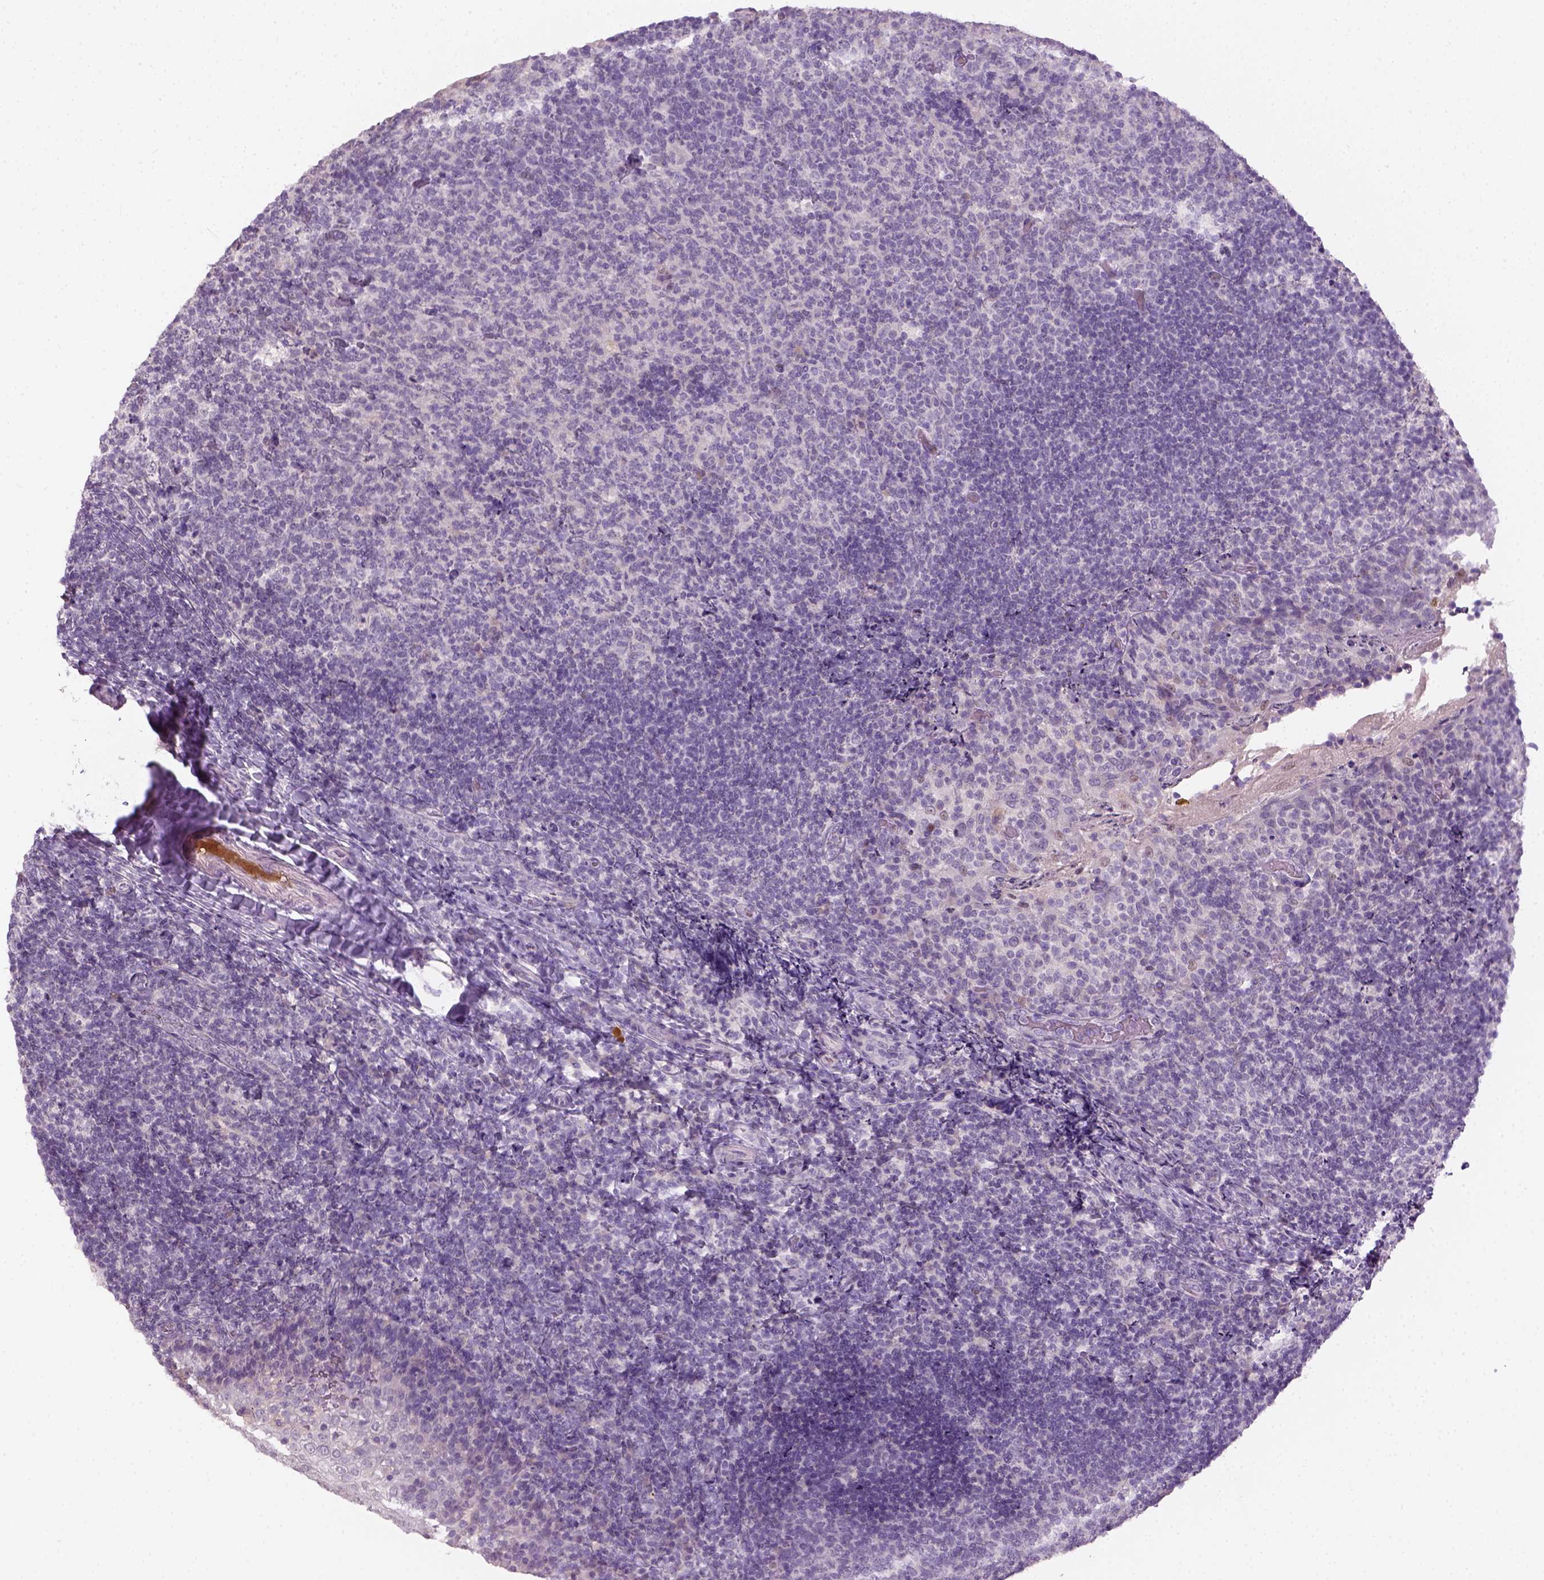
{"staining": {"intensity": "negative", "quantity": "none", "location": "none"}, "tissue": "tonsil", "cell_type": "Germinal center cells", "image_type": "normal", "snomed": [{"axis": "morphology", "description": "Normal tissue, NOS"}, {"axis": "topography", "description": "Tonsil"}], "caption": "The immunohistochemistry (IHC) image has no significant expression in germinal center cells of tonsil.", "gene": "GFI1B", "patient": {"sex": "female", "age": 10}}